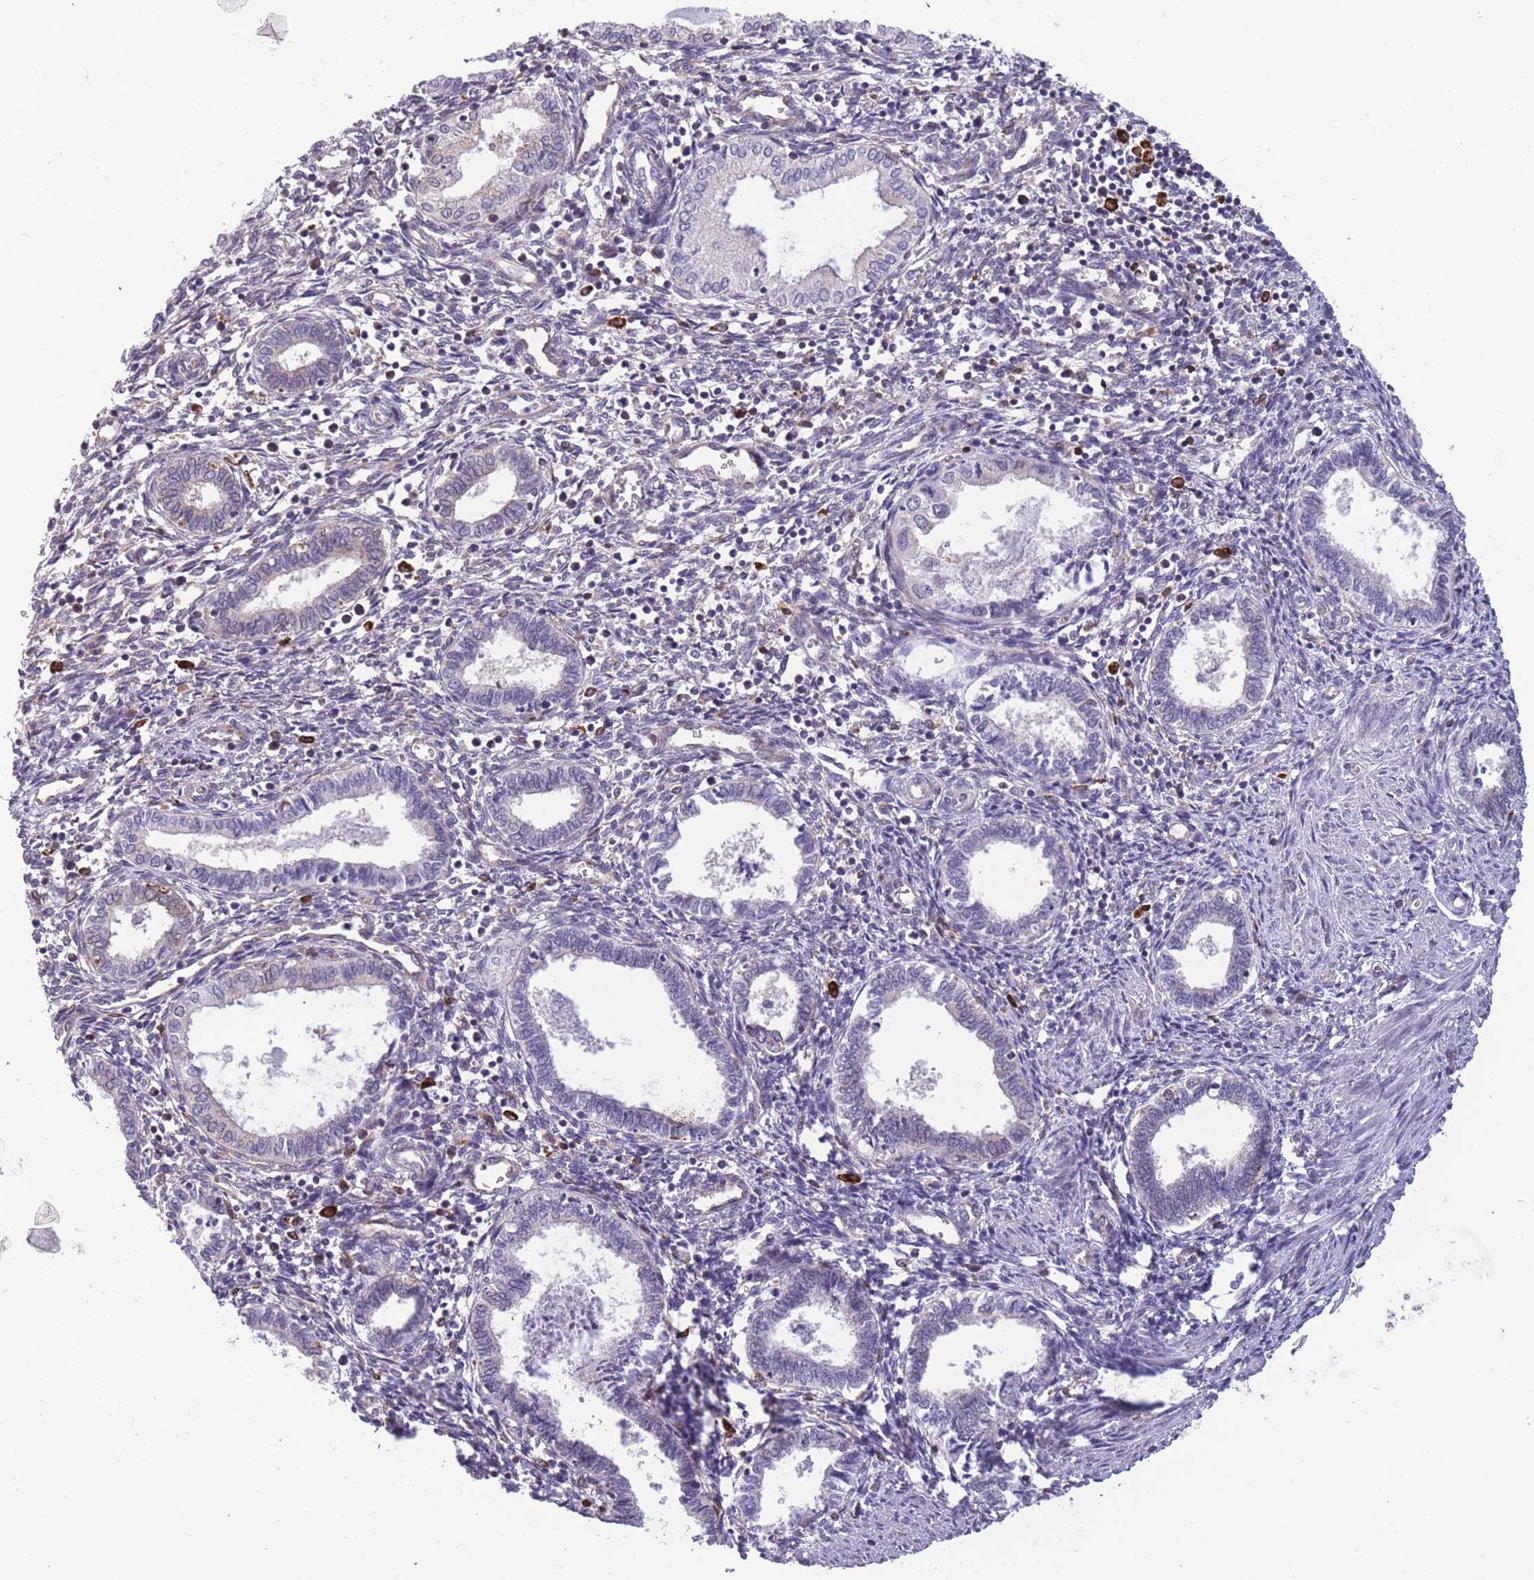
{"staining": {"intensity": "negative", "quantity": "none", "location": "none"}, "tissue": "endometrium", "cell_type": "Cells in endometrial stroma", "image_type": "normal", "snomed": [{"axis": "morphology", "description": "Normal tissue, NOS"}, {"axis": "topography", "description": "Endometrium"}], "caption": "An IHC histopathology image of unremarkable endometrium is shown. There is no staining in cells in endometrial stroma of endometrium. (DAB immunohistochemistry (IHC), high magnification).", "gene": "TMEM121", "patient": {"sex": "female", "age": 37}}